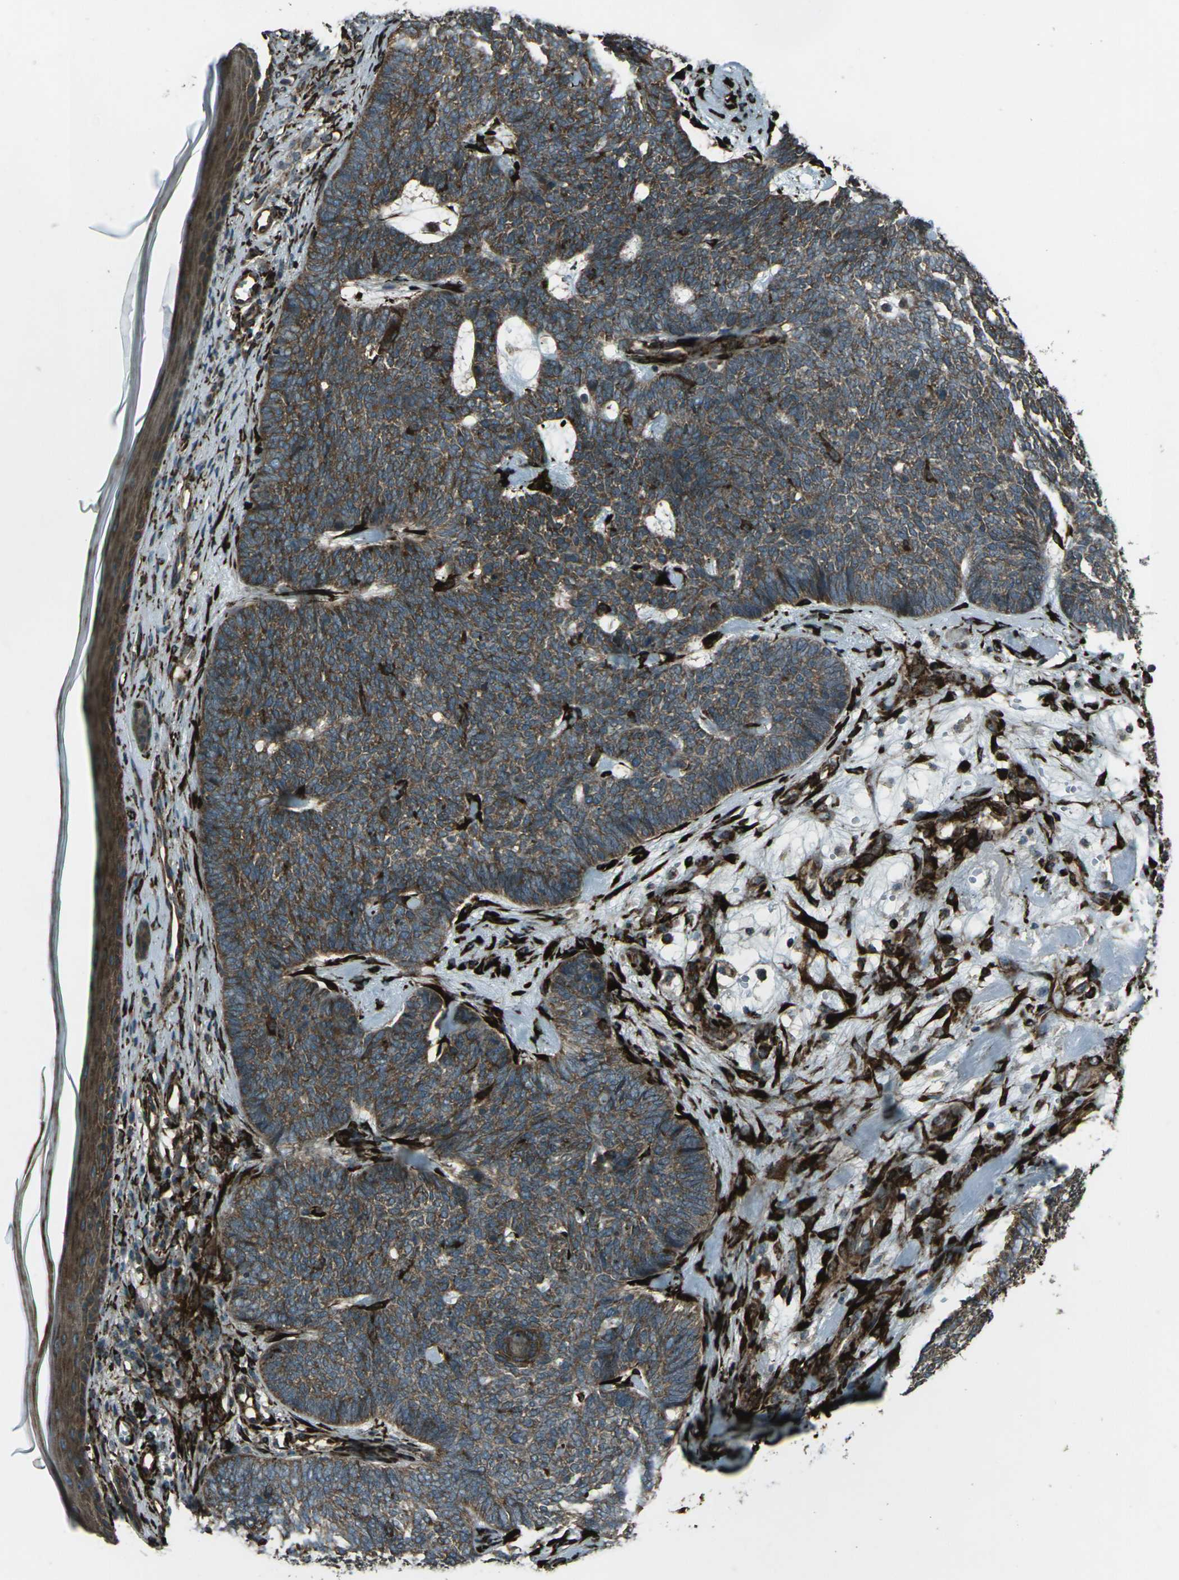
{"staining": {"intensity": "strong", "quantity": ">75%", "location": "cytoplasmic/membranous"}, "tissue": "skin cancer", "cell_type": "Tumor cells", "image_type": "cancer", "snomed": [{"axis": "morphology", "description": "Basal cell carcinoma"}, {"axis": "topography", "description": "Skin"}], "caption": "IHC micrograph of skin cancer (basal cell carcinoma) stained for a protein (brown), which shows high levels of strong cytoplasmic/membranous staining in about >75% of tumor cells.", "gene": "LSMEM1", "patient": {"sex": "female", "age": 84}}